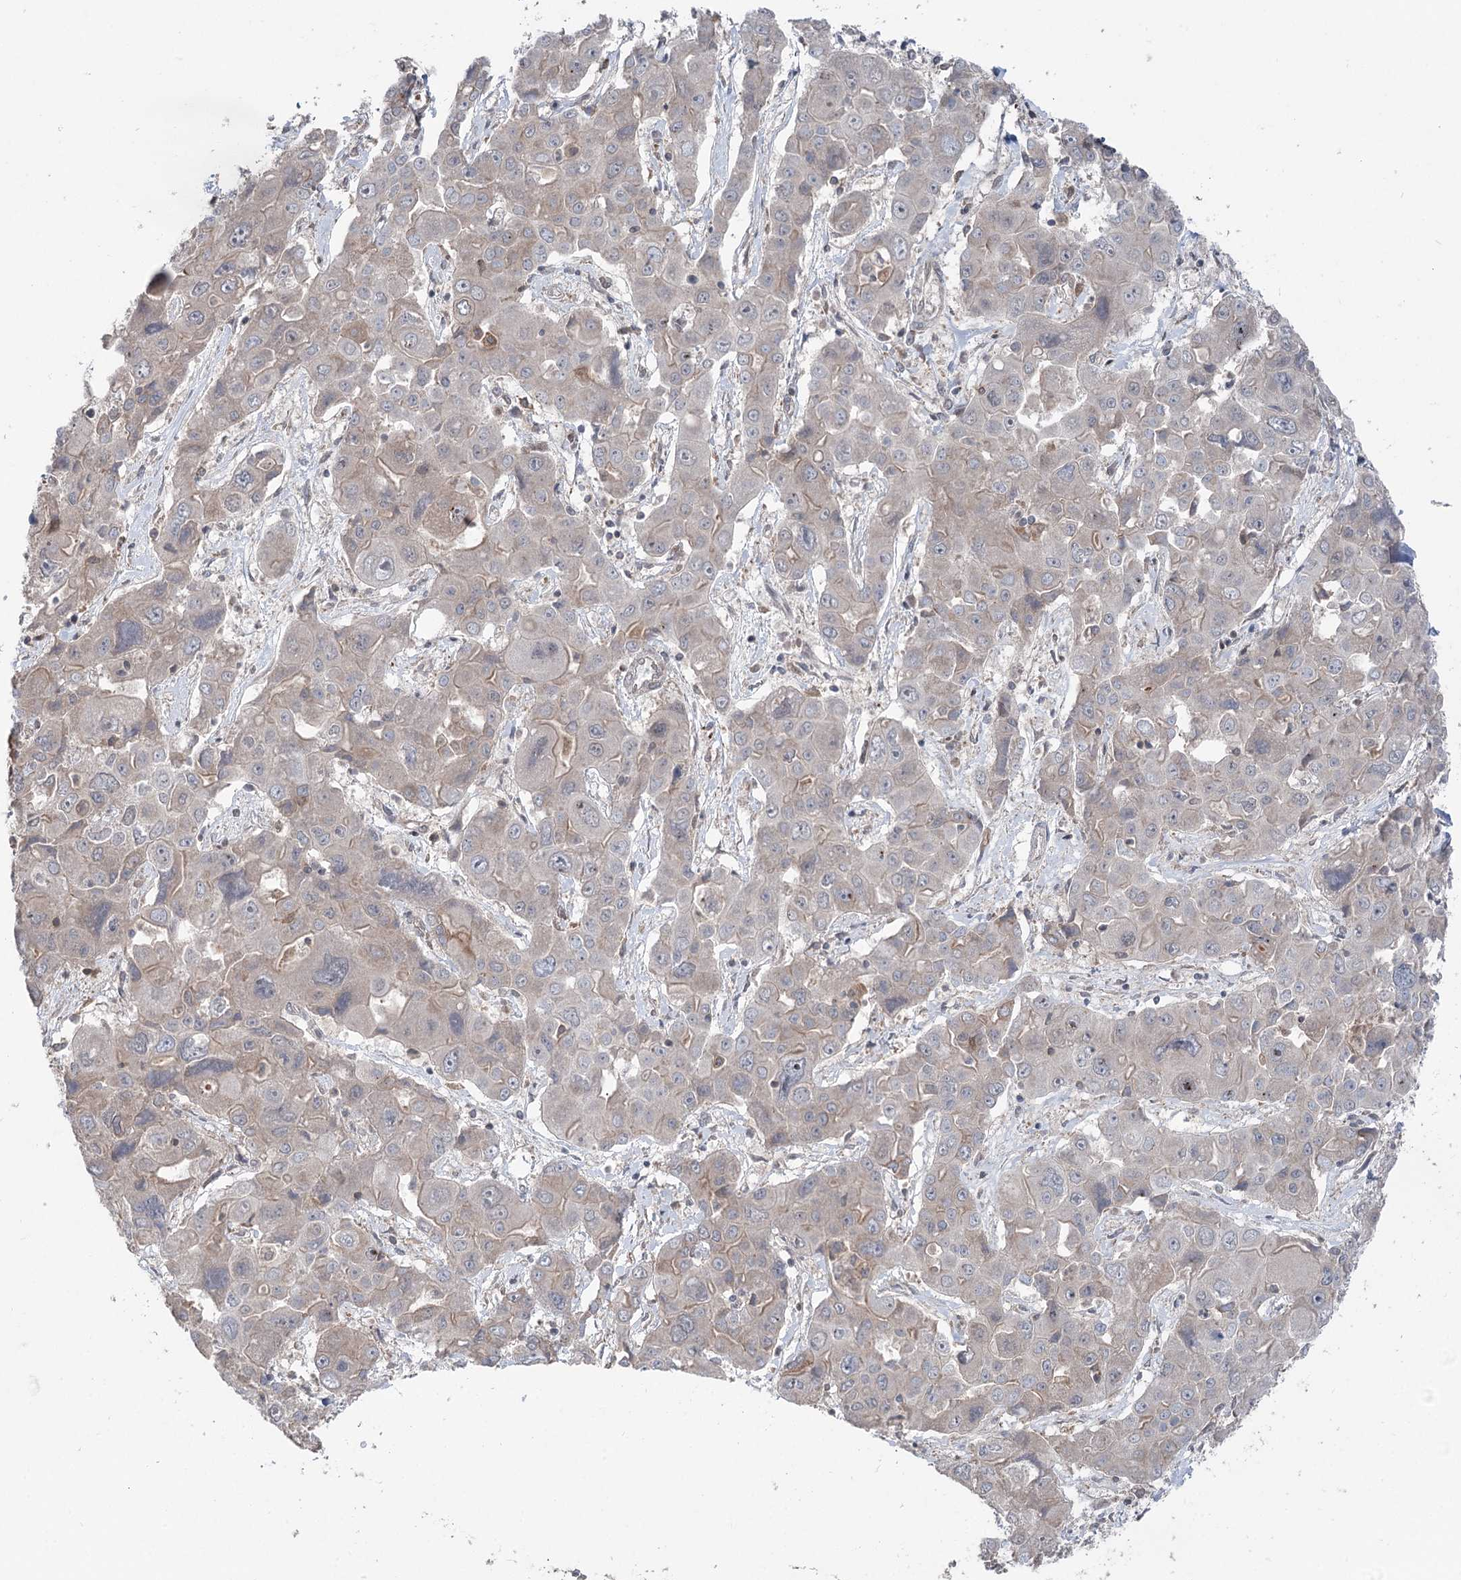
{"staining": {"intensity": "negative", "quantity": "none", "location": "none"}, "tissue": "liver cancer", "cell_type": "Tumor cells", "image_type": "cancer", "snomed": [{"axis": "morphology", "description": "Cholangiocarcinoma"}, {"axis": "topography", "description": "Liver"}], "caption": "Immunohistochemistry (IHC) photomicrograph of neoplastic tissue: human liver cancer stained with DAB (3,3'-diaminobenzidine) displays no significant protein expression in tumor cells.", "gene": "PPP1R21", "patient": {"sex": "male", "age": 67}}